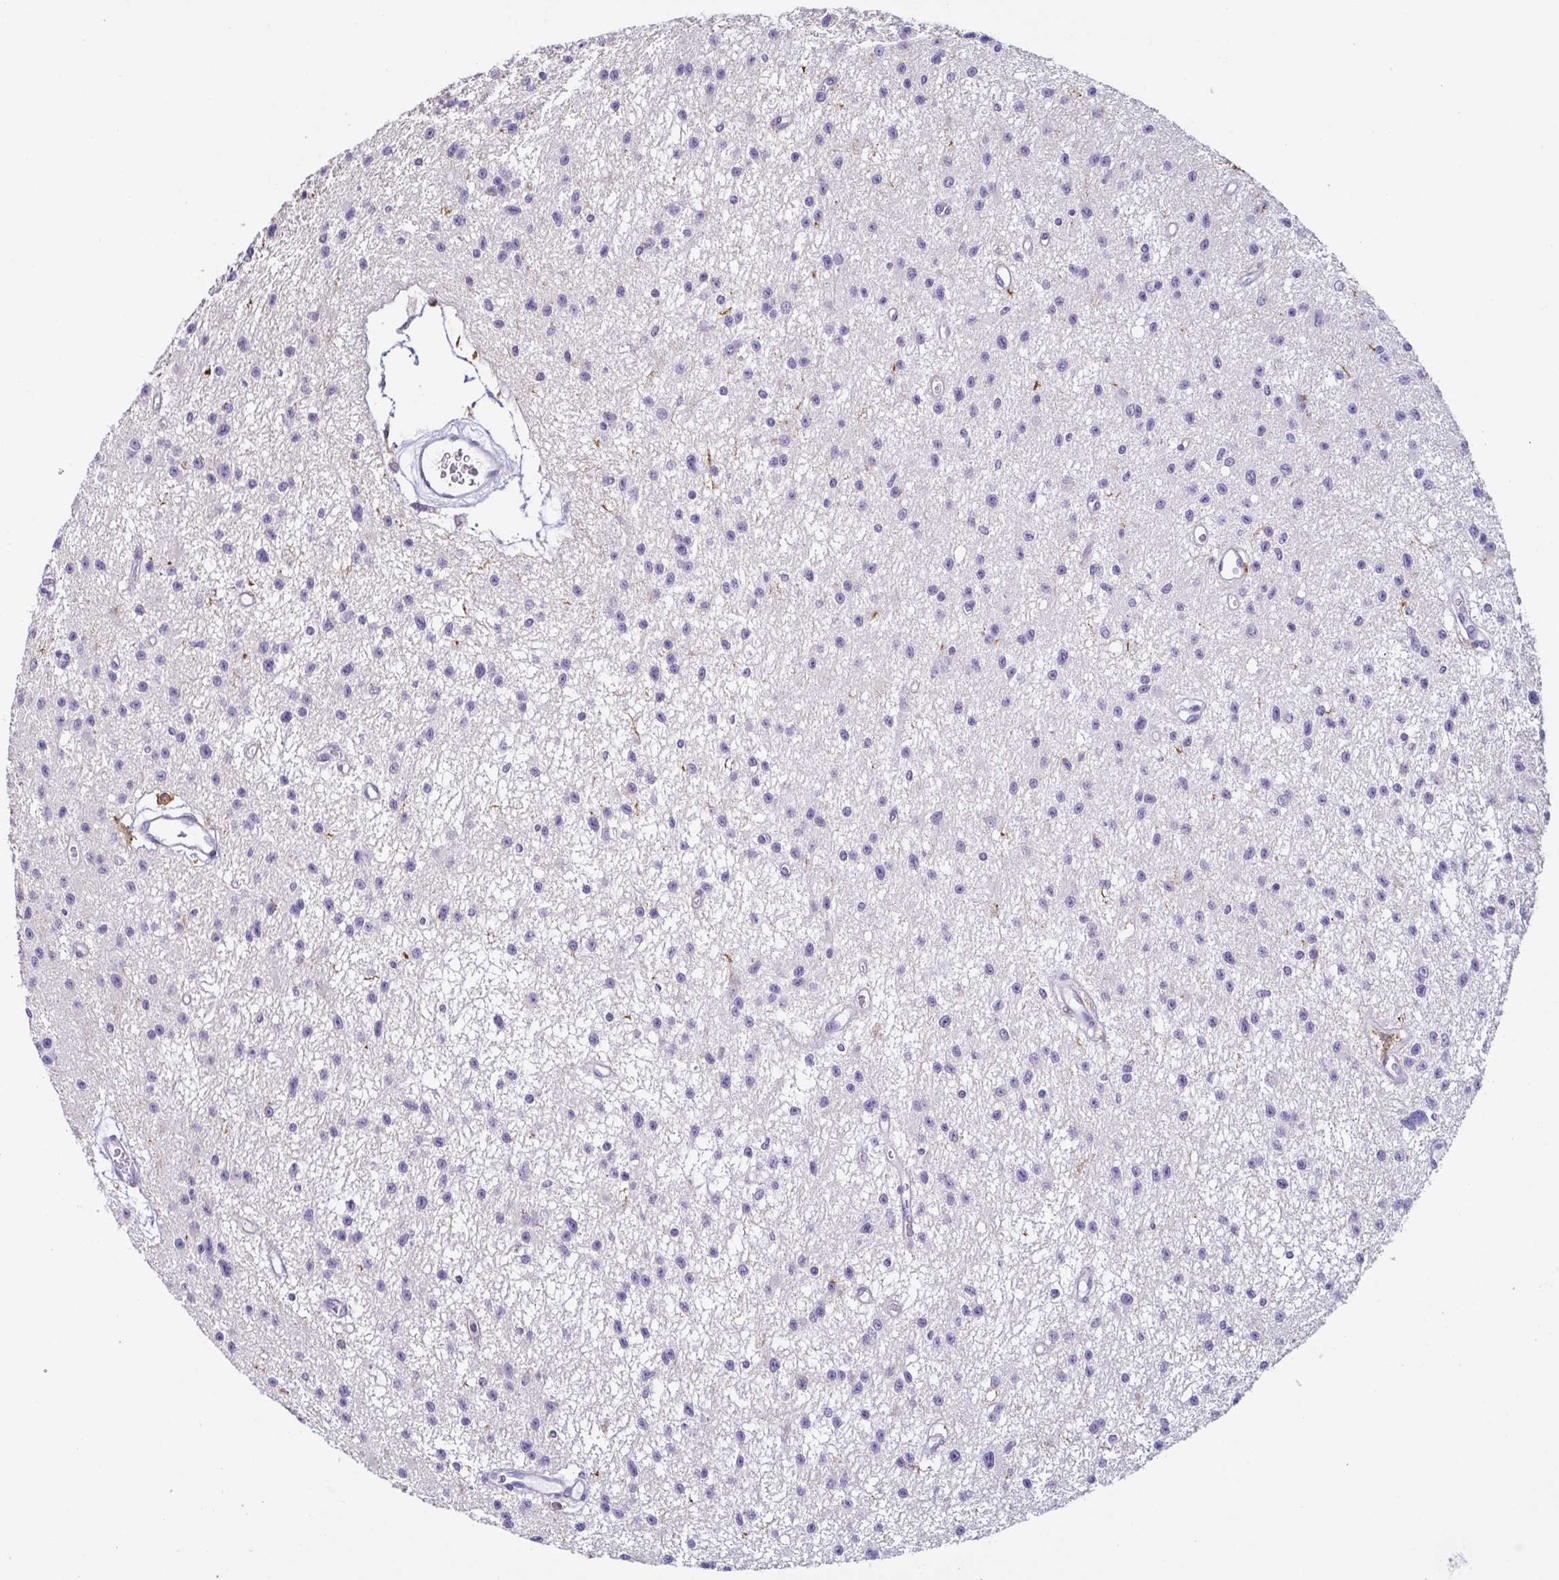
{"staining": {"intensity": "negative", "quantity": "none", "location": "none"}, "tissue": "glioma", "cell_type": "Tumor cells", "image_type": "cancer", "snomed": [{"axis": "morphology", "description": "Glioma, malignant, Low grade"}, {"axis": "topography", "description": "Brain"}], "caption": "Immunohistochemistry micrograph of glioma stained for a protein (brown), which exhibits no staining in tumor cells.", "gene": "ANXA10", "patient": {"sex": "male", "age": 43}}